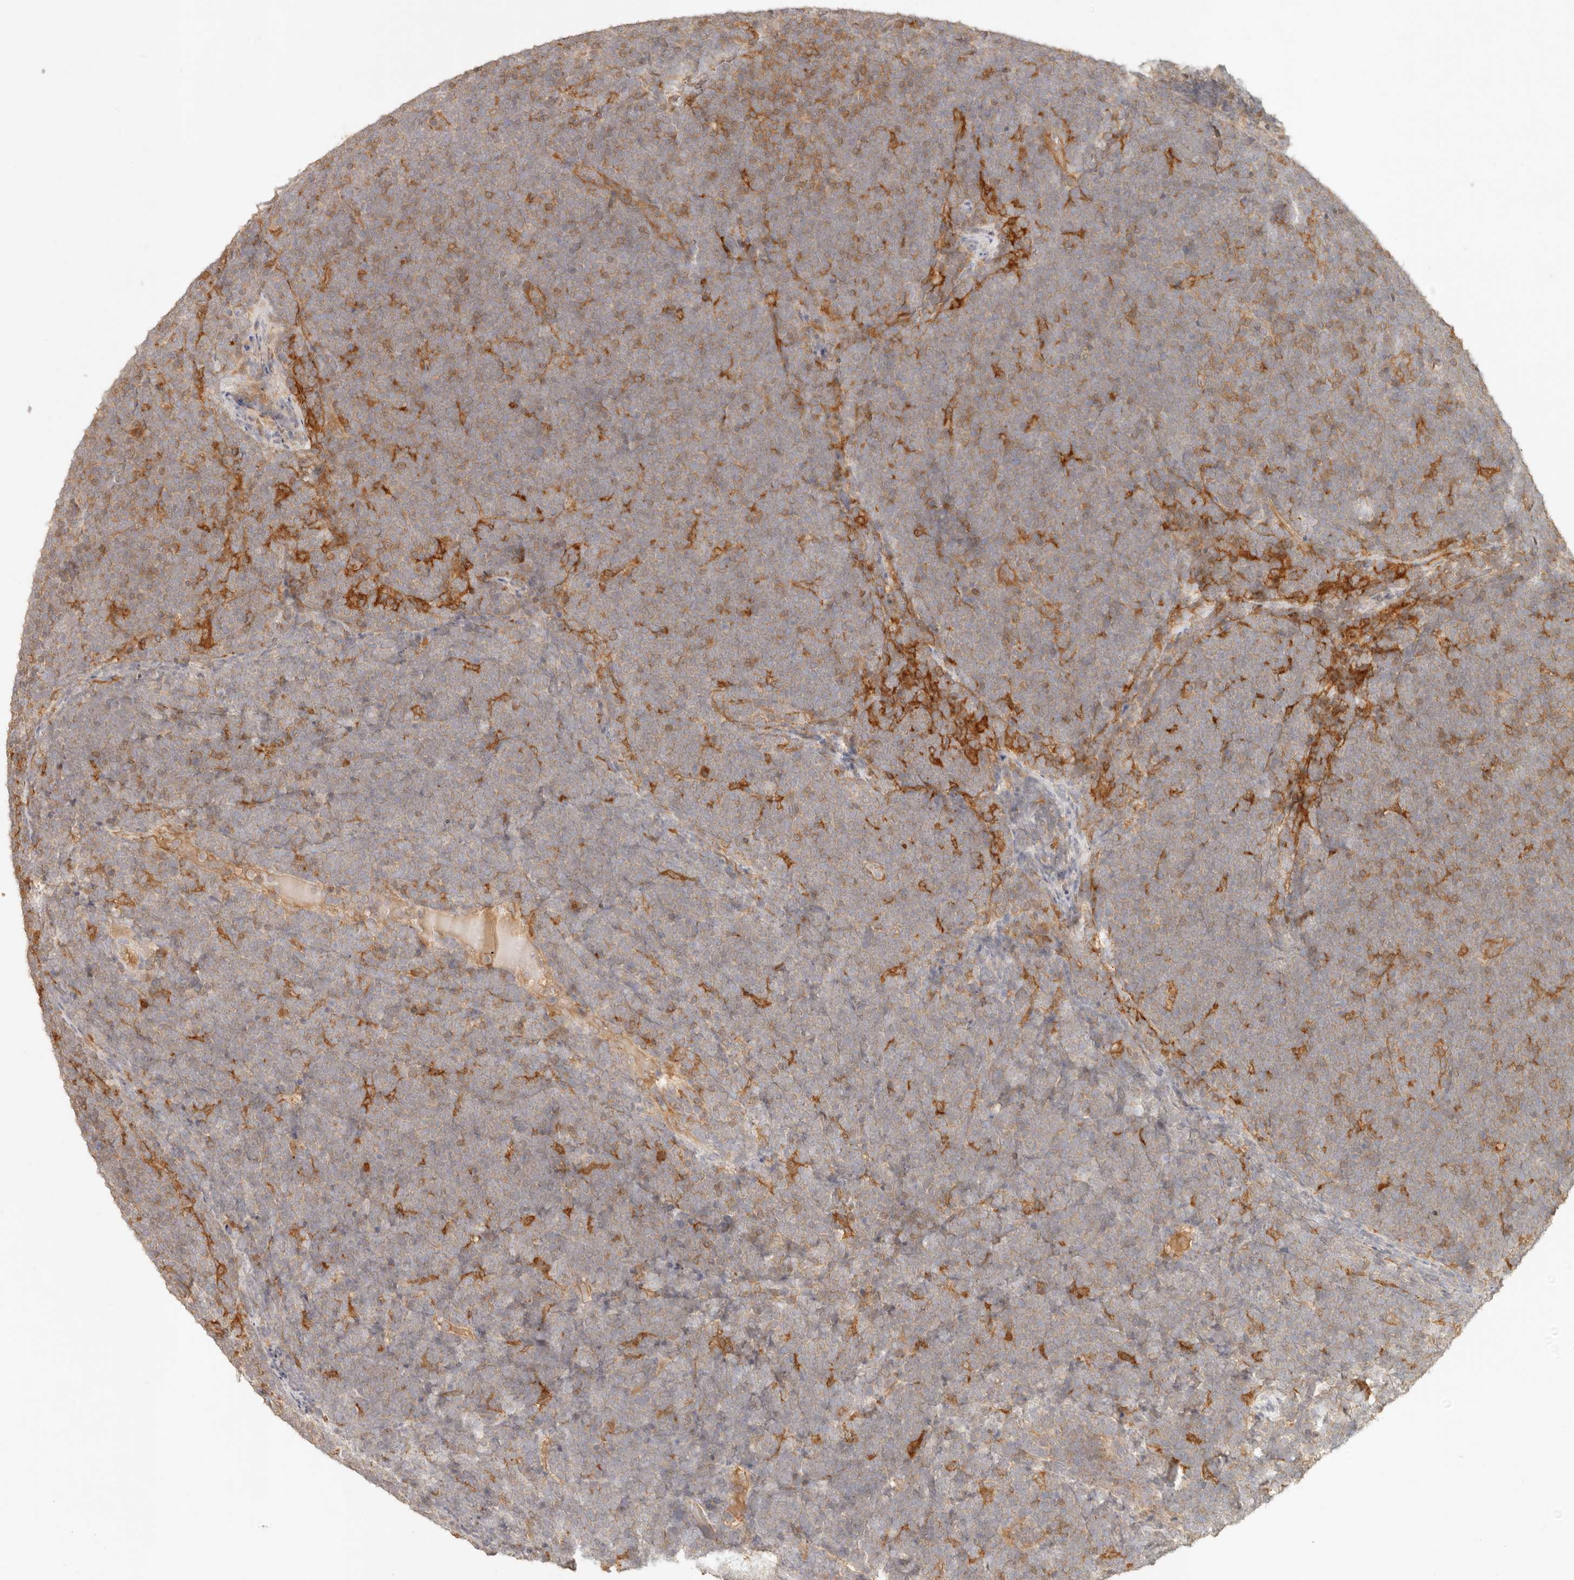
{"staining": {"intensity": "moderate", "quantity": "25%-75%", "location": "cytoplasmic/membranous"}, "tissue": "lymphoma", "cell_type": "Tumor cells", "image_type": "cancer", "snomed": [{"axis": "morphology", "description": "Malignant lymphoma, non-Hodgkin's type, High grade"}, {"axis": "topography", "description": "Lymph node"}], "caption": "Protein expression by immunohistochemistry (IHC) demonstrates moderate cytoplasmic/membranous positivity in about 25%-75% of tumor cells in high-grade malignant lymphoma, non-Hodgkin's type.", "gene": "NECAP2", "patient": {"sex": "male", "age": 13}}